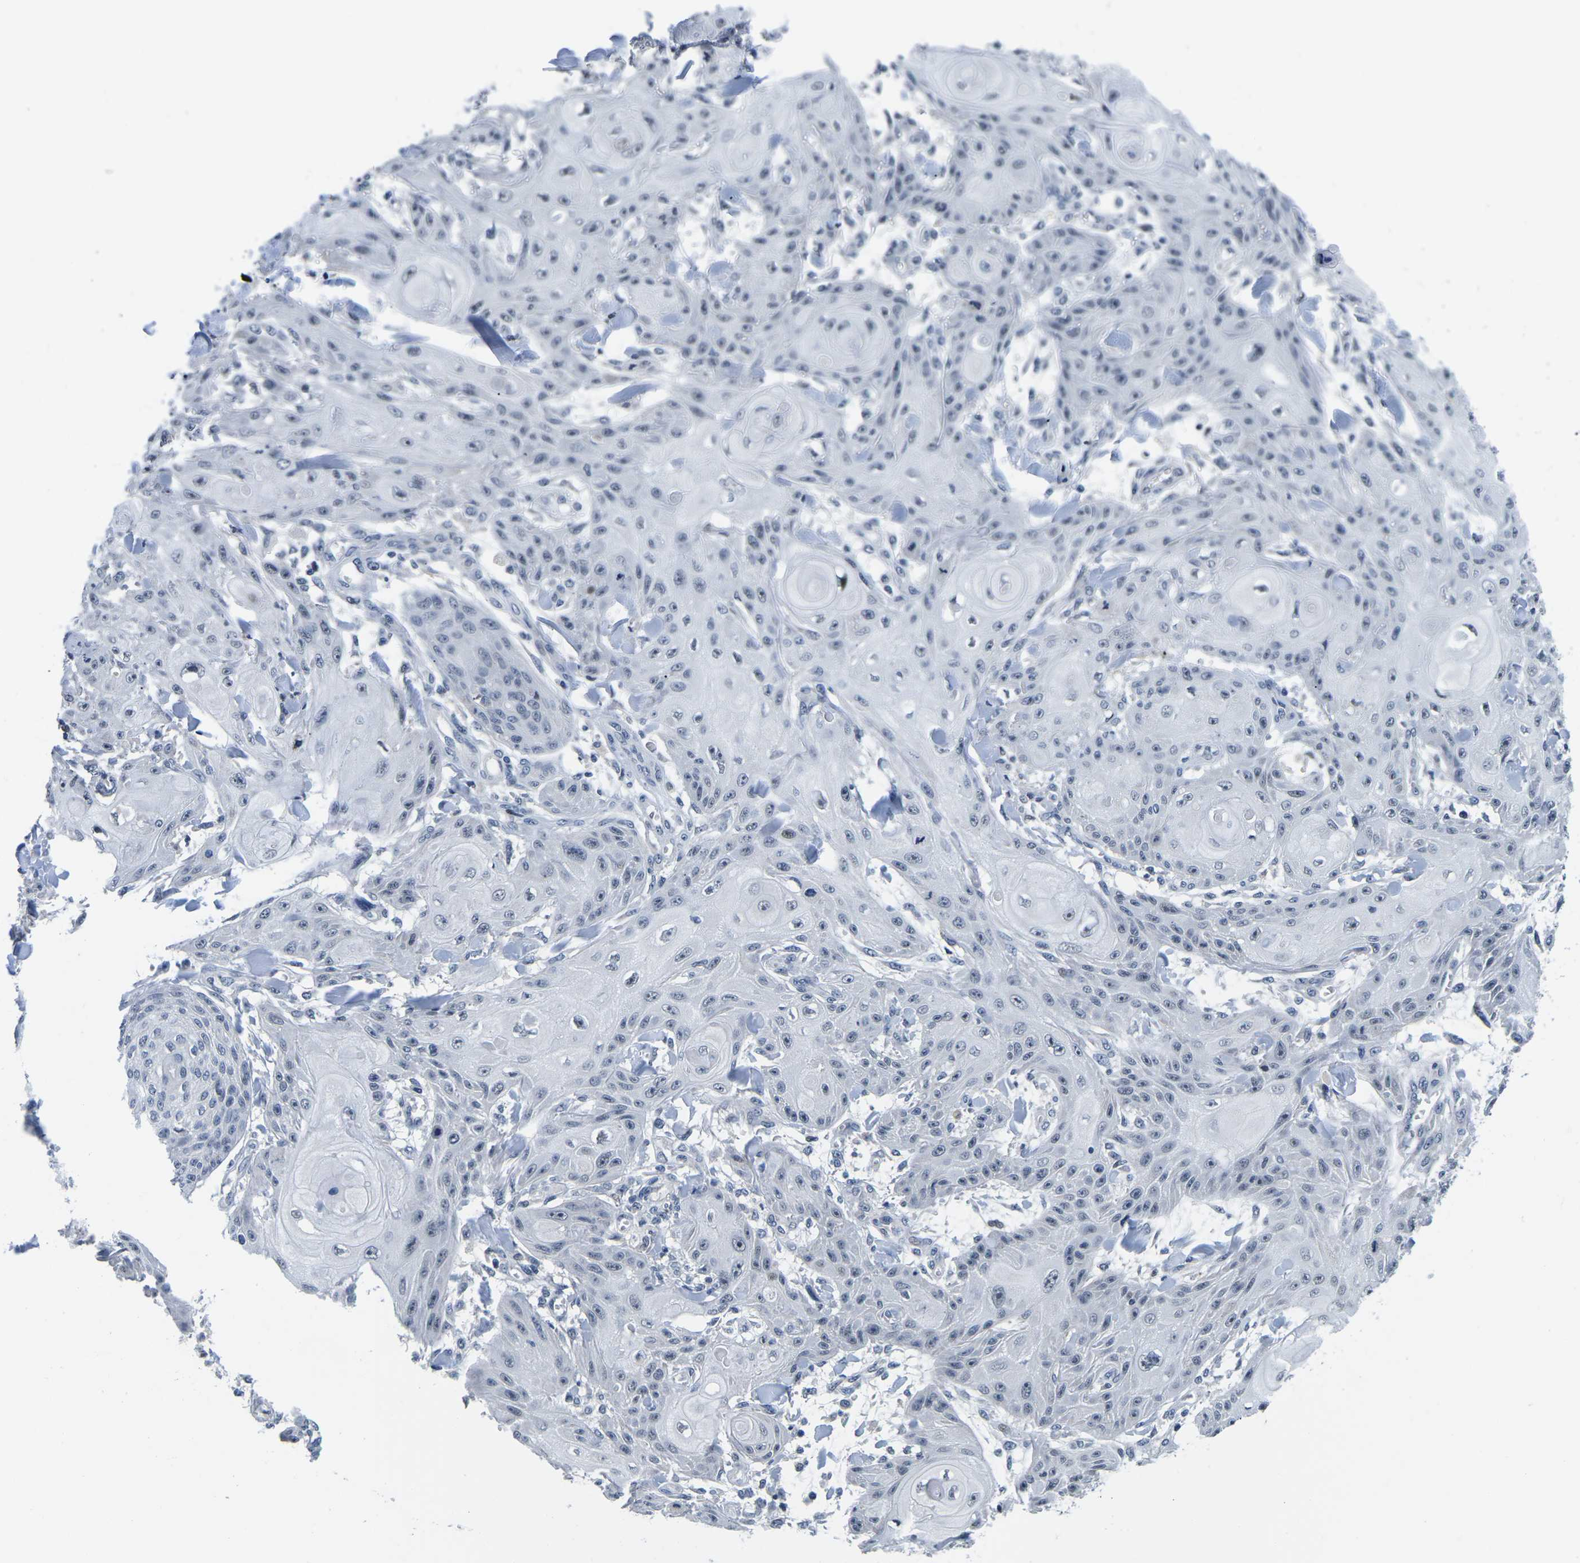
{"staining": {"intensity": "negative", "quantity": "none", "location": "none"}, "tissue": "skin cancer", "cell_type": "Tumor cells", "image_type": "cancer", "snomed": [{"axis": "morphology", "description": "Squamous cell carcinoma, NOS"}, {"axis": "topography", "description": "Skin"}], "caption": "DAB immunohistochemical staining of human skin squamous cell carcinoma reveals no significant staining in tumor cells.", "gene": "CDC73", "patient": {"sex": "male", "age": 74}}